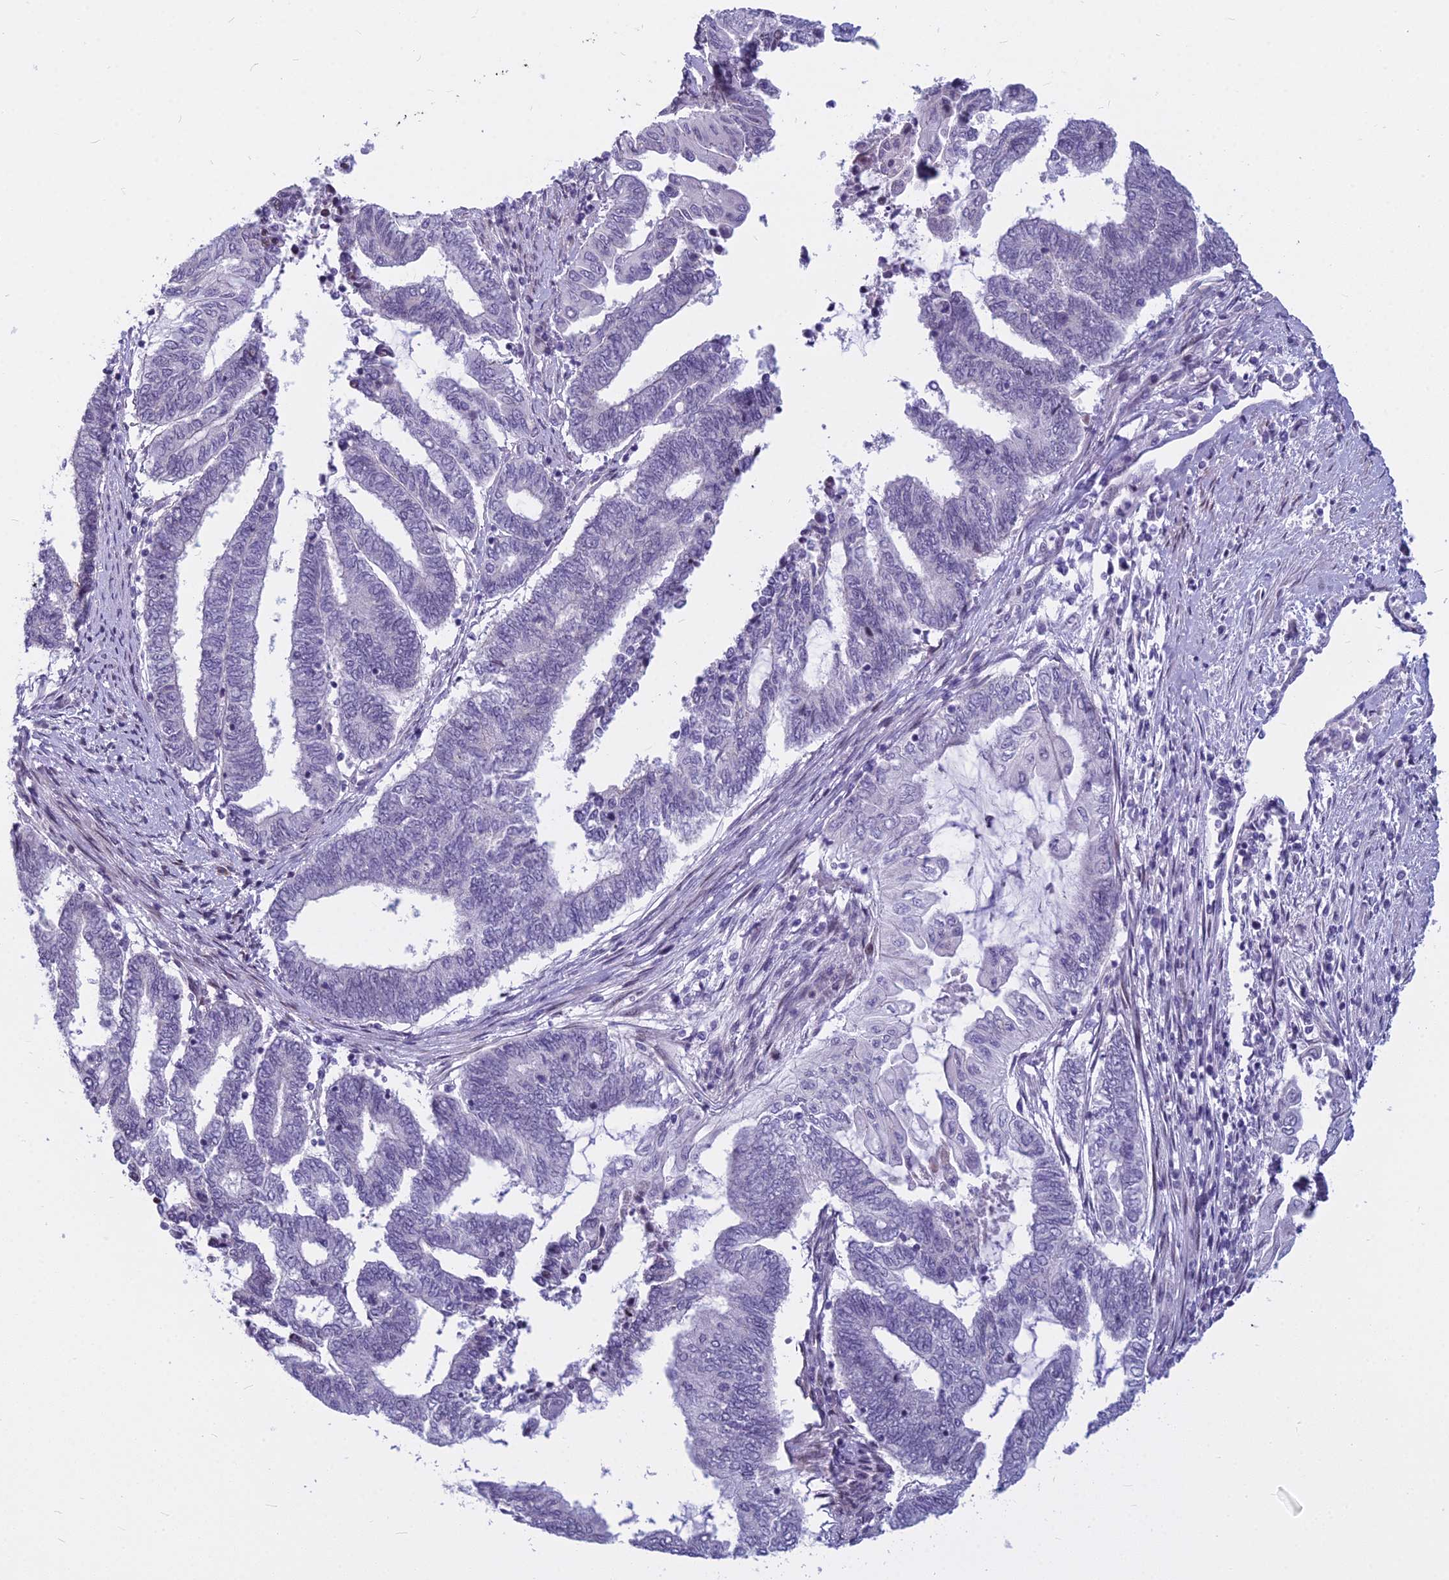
{"staining": {"intensity": "negative", "quantity": "none", "location": "none"}, "tissue": "endometrial cancer", "cell_type": "Tumor cells", "image_type": "cancer", "snomed": [{"axis": "morphology", "description": "Adenocarcinoma, NOS"}, {"axis": "topography", "description": "Uterus"}, {"axis": "topography", "description": "Endometrium"}], "caption": "The immunohistochemistry histopathology image has no significant staining in tumor cells of adenocarcinoma (endometrial) tissue.", "gene": "MYBPC2", "patient": {"sex": "female", "age": 70}}